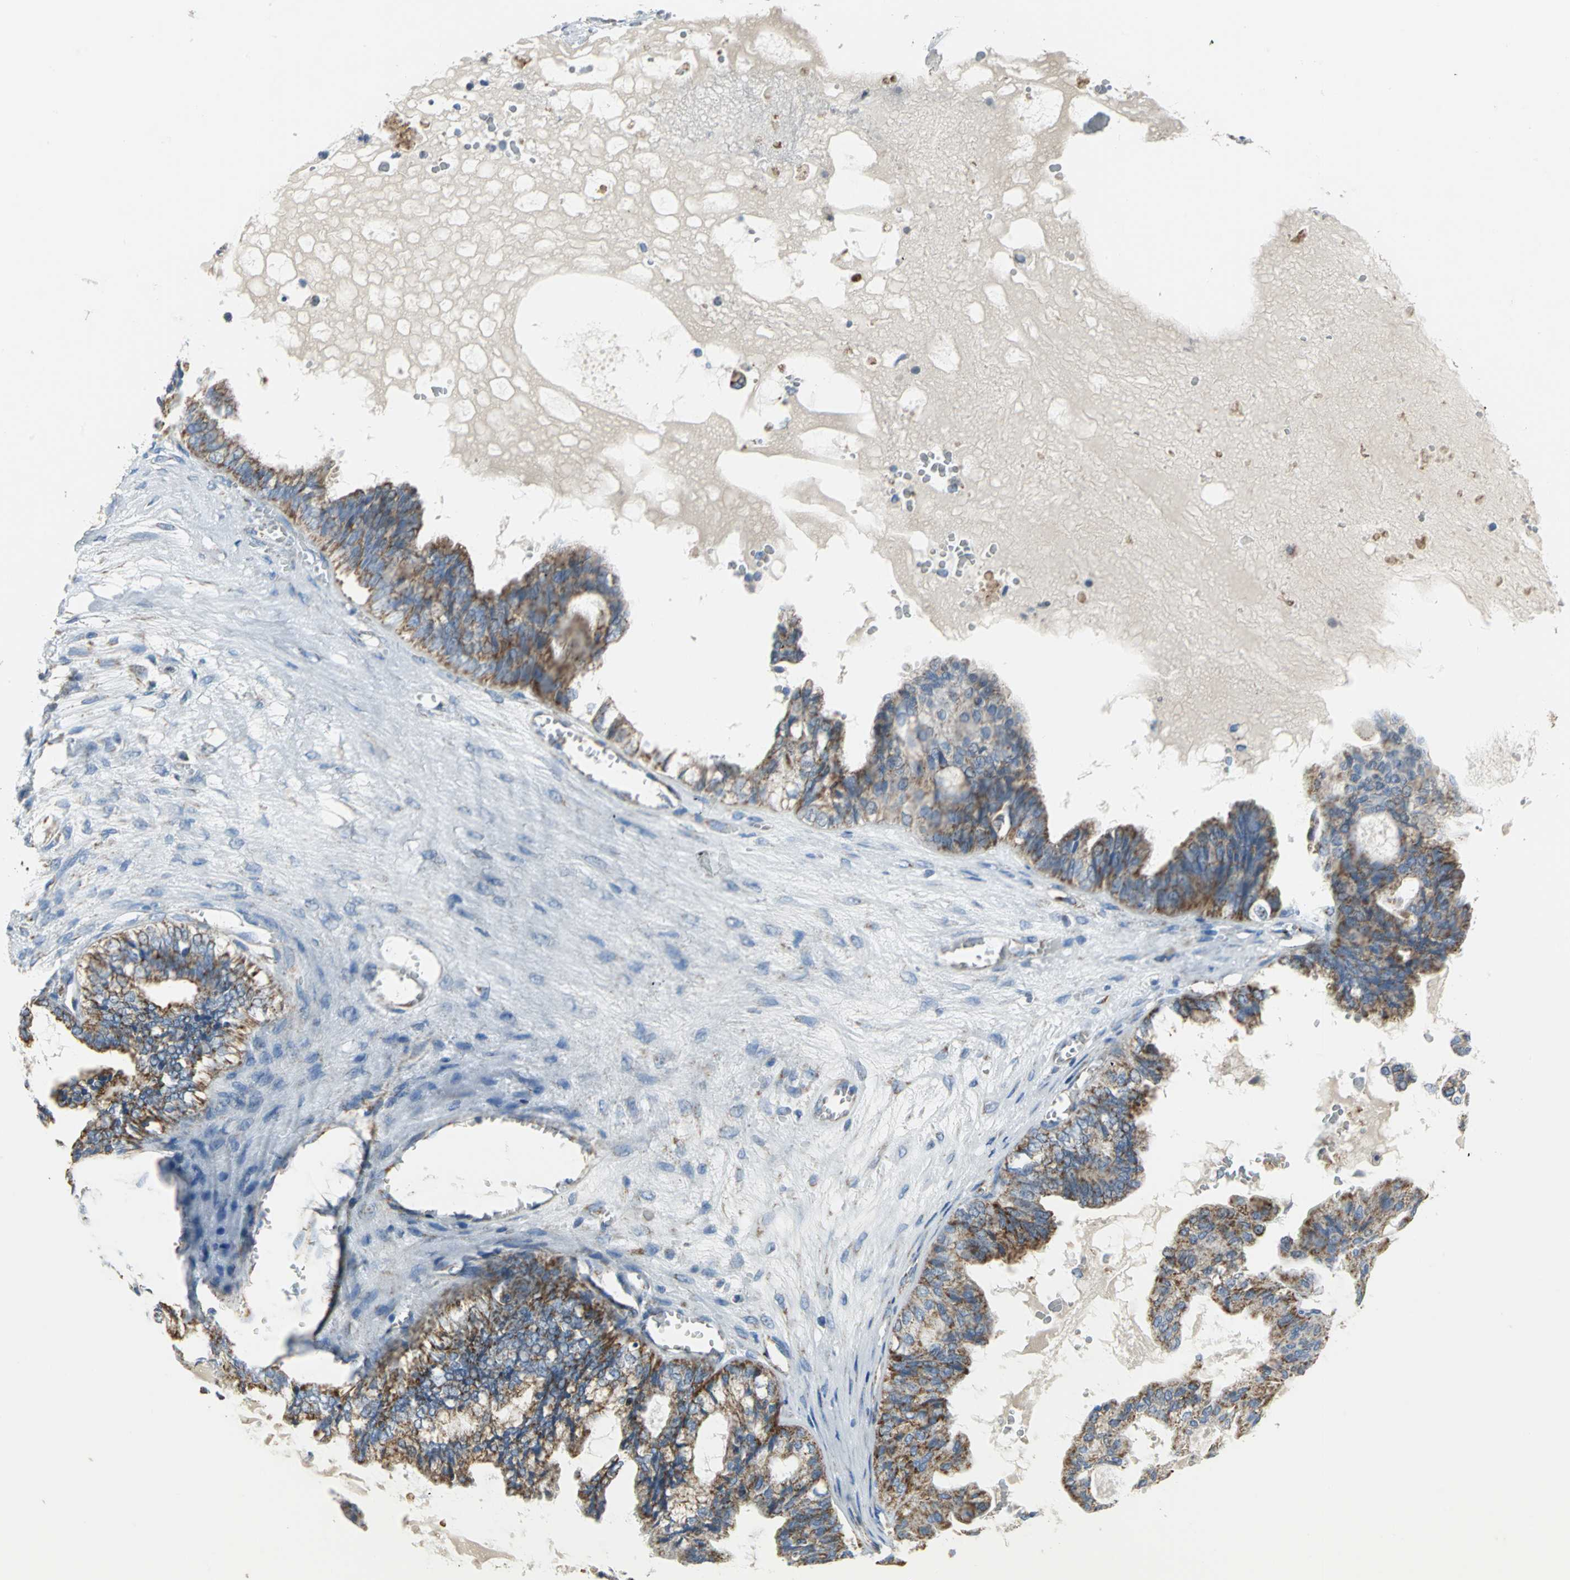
{"staining": {"intensity": "moderate", "quantity": ">75%", "location": "cytoplasmic/membranous"}, "tissue": "ovarian cancer", "cell_type": "Tumor cells", "image_type": "cancer", "snomed": [{"axis": "morphology", "description": "Carcinoma, NOS"}, {"axis": "morphology", "description": "Carcinoma, endometroid"}, {"axis": "topography", "description": "Ovary"}], "caption": "IHC staining of ovarian cancer (carcinoma), which reveals medium levels of moderate cytoplasmic/membranous staining in approximately >75% of tumor cells indicating moderate cytoplasmic/membranous protein positivity. The staining was performed using DAB (brown) for protein detection and nuclei were counterstained in hematoxylin (blue).", "gene": "NTRK1", "patient": {"sex": "female", "age": 50}}